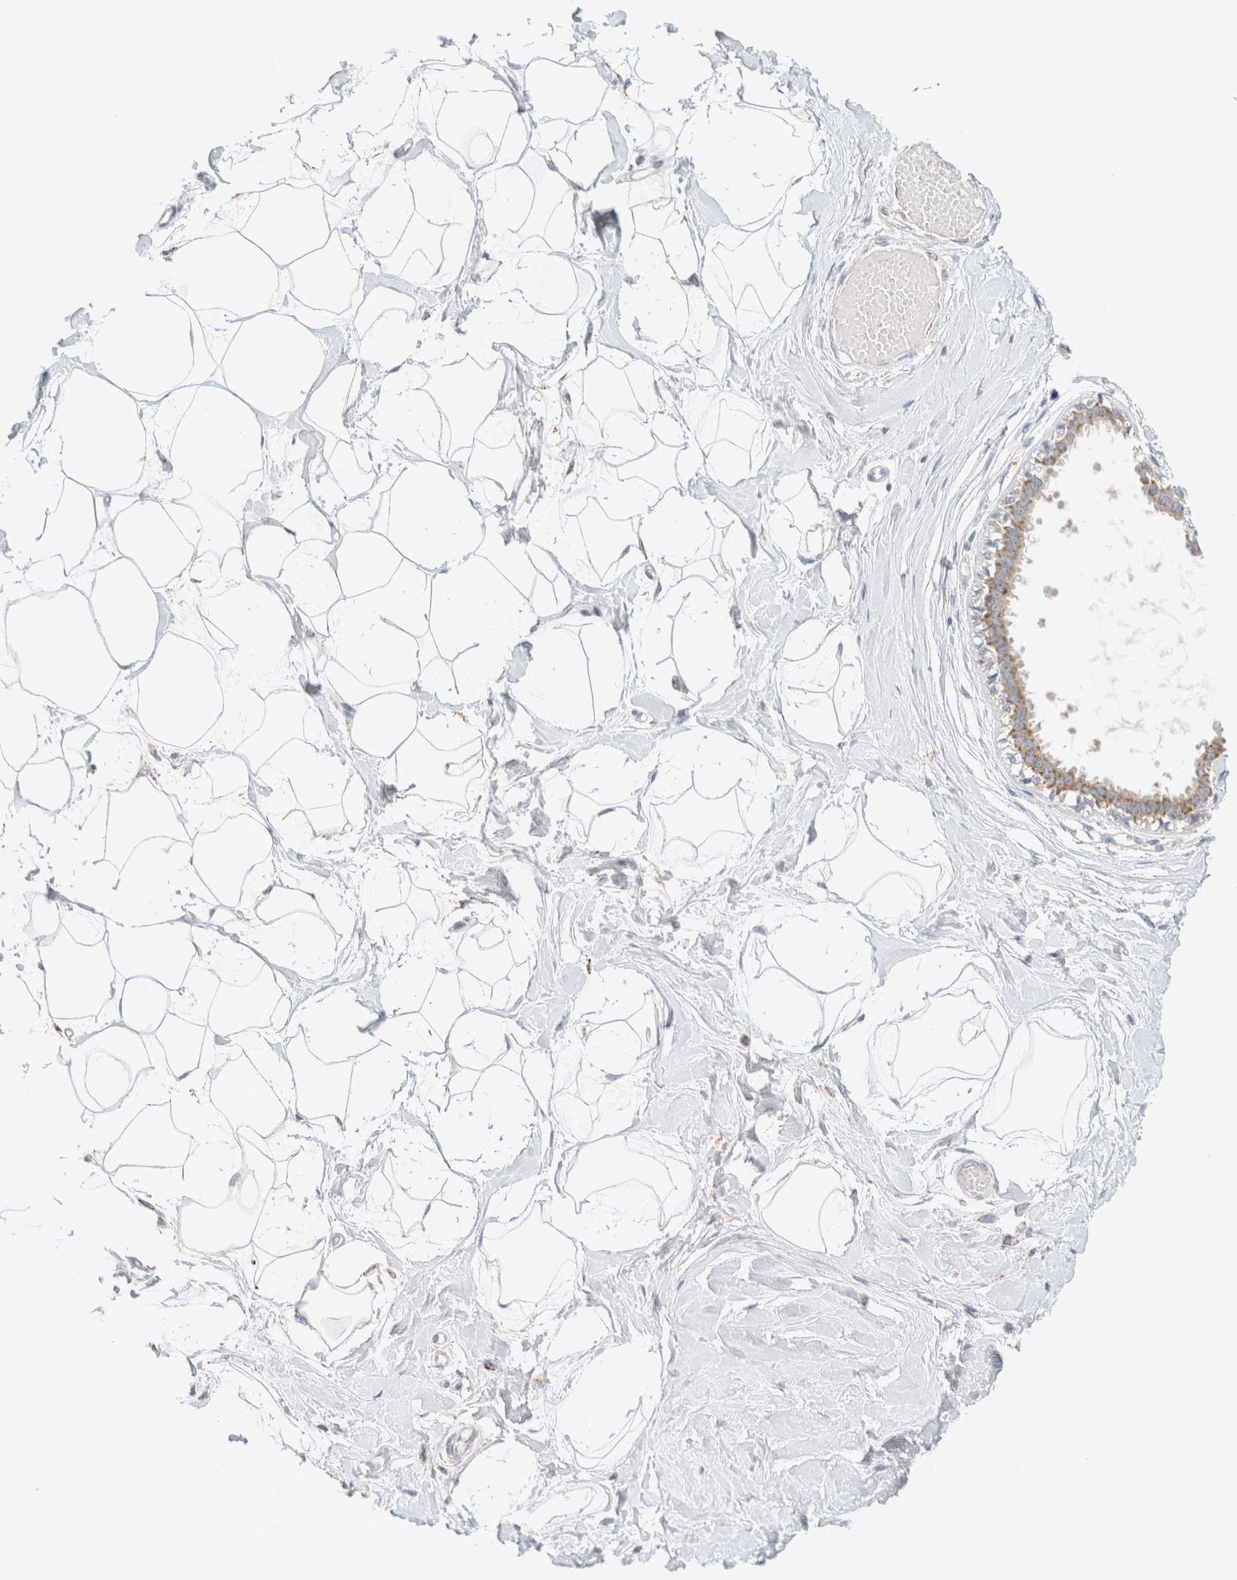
{"staining": {"intensity": "negative", "quantity": "none", "location": "none"}, "tissue": "breast", "cell_type": "Adipocytes", "image_type": "normal", "snomed": [{"axis": "morphology", "description": "Normal tissue, NOS"}, {"axis": "topography", "description": "Breast"}], "caption": "Immunohistochemistry image of benign breast: human breast stained with DAB reveals no significant protein staining in adipocytes. (DAB immunohistochemistry (IHC) visualized using brightfield microscopy, high magnification).", "gene": "HDHD3", "patient": {"sex": "female", "age": 45}}